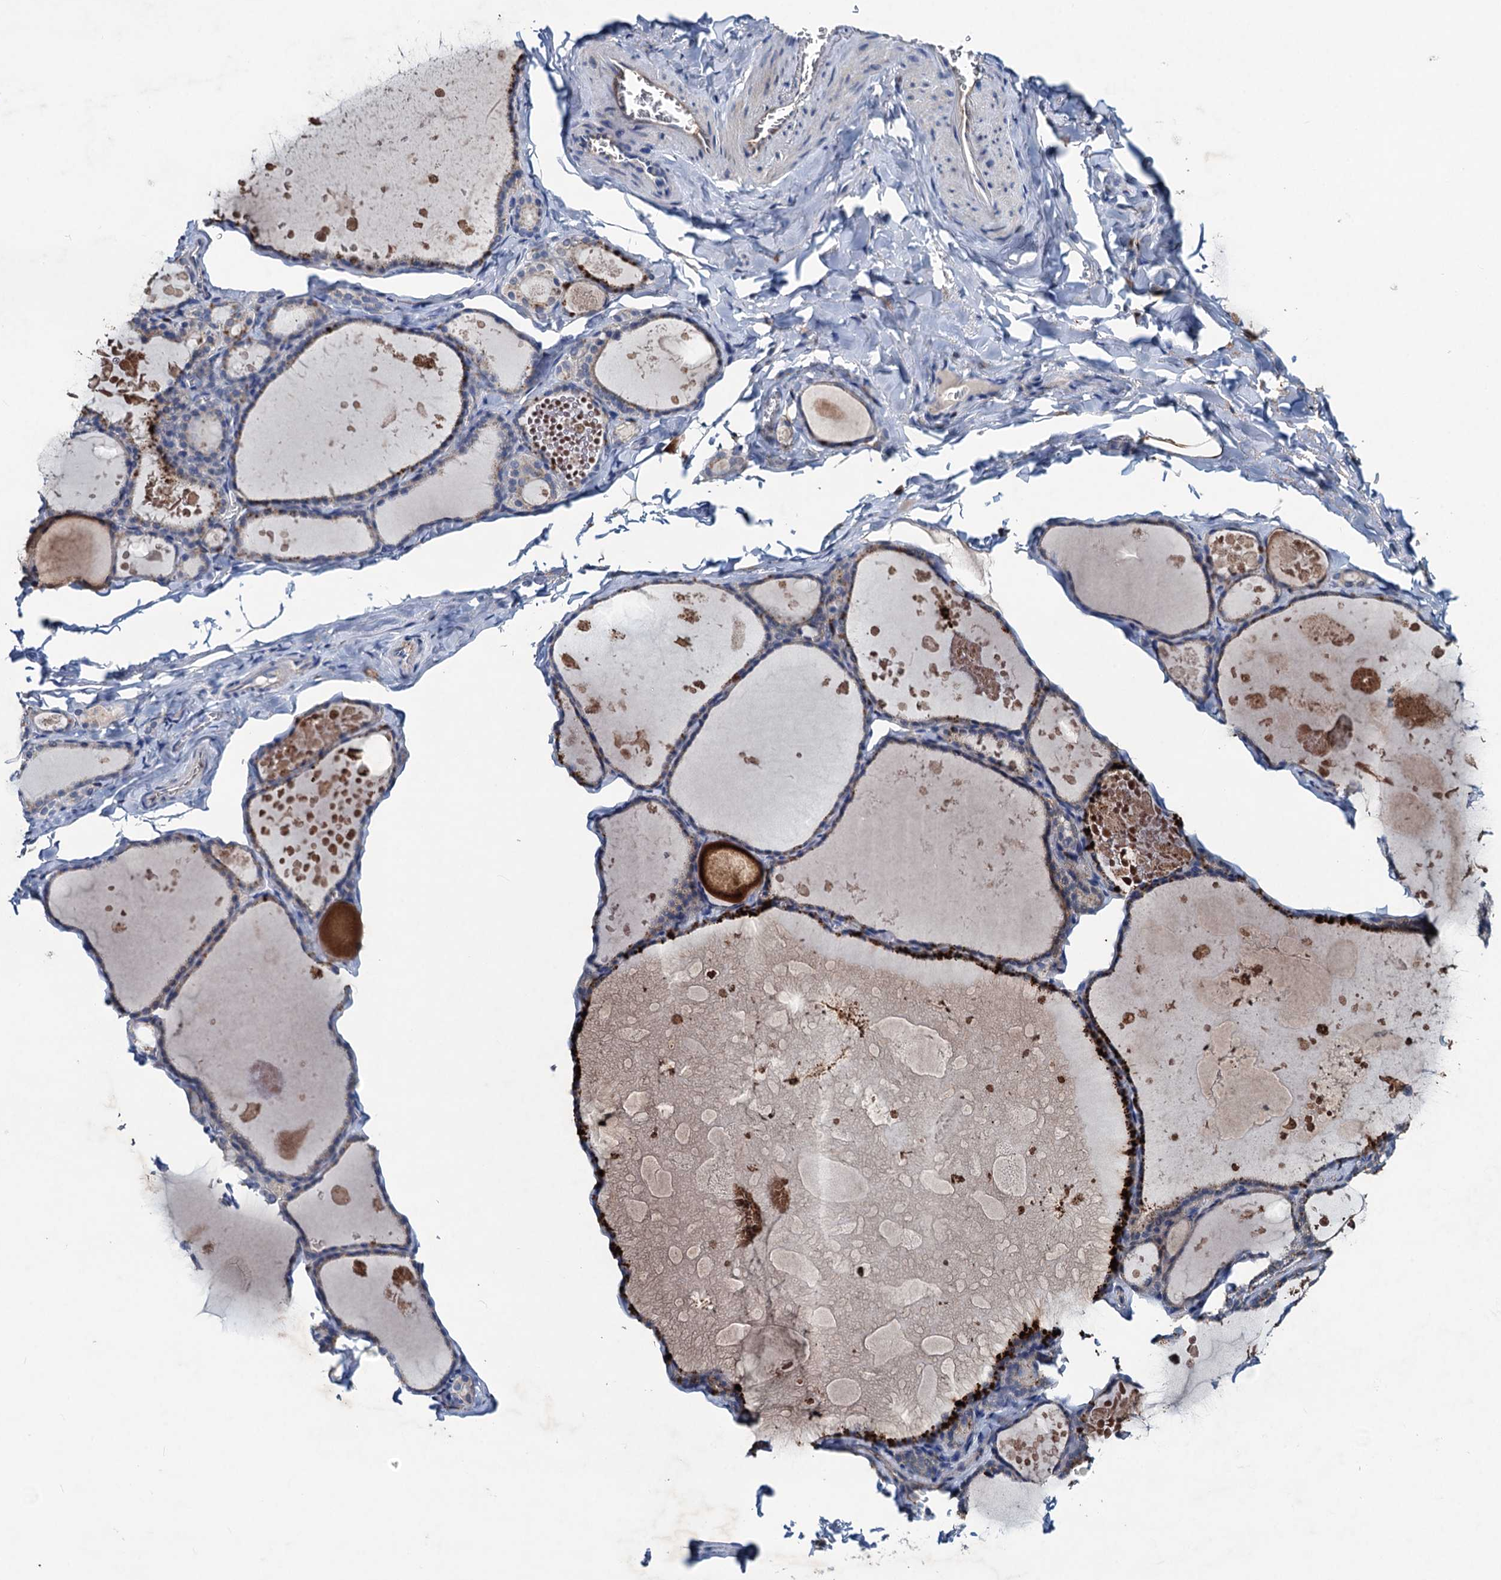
{"staining": {"intensity": "moderate", "quantity": "<25%", "location": "cytoplasmic/membranous"}, "tissue": "thyroid gland", "cell_type": "Glandular cells", "image_type": "normal", "snomed": [{"axis": "morphology", "description": "Normal tissue, NOS"}, {"axis": "topography", "description": "Thyroid gland"}], "caption": "Thyroid gland stained with a brown dye exhibits moderate cytoplasmic/membranous positive positivity in approximately <25% of glandular cells.", "gene": "RTKN2", "patient": {"sex": "male", "age": 56}}